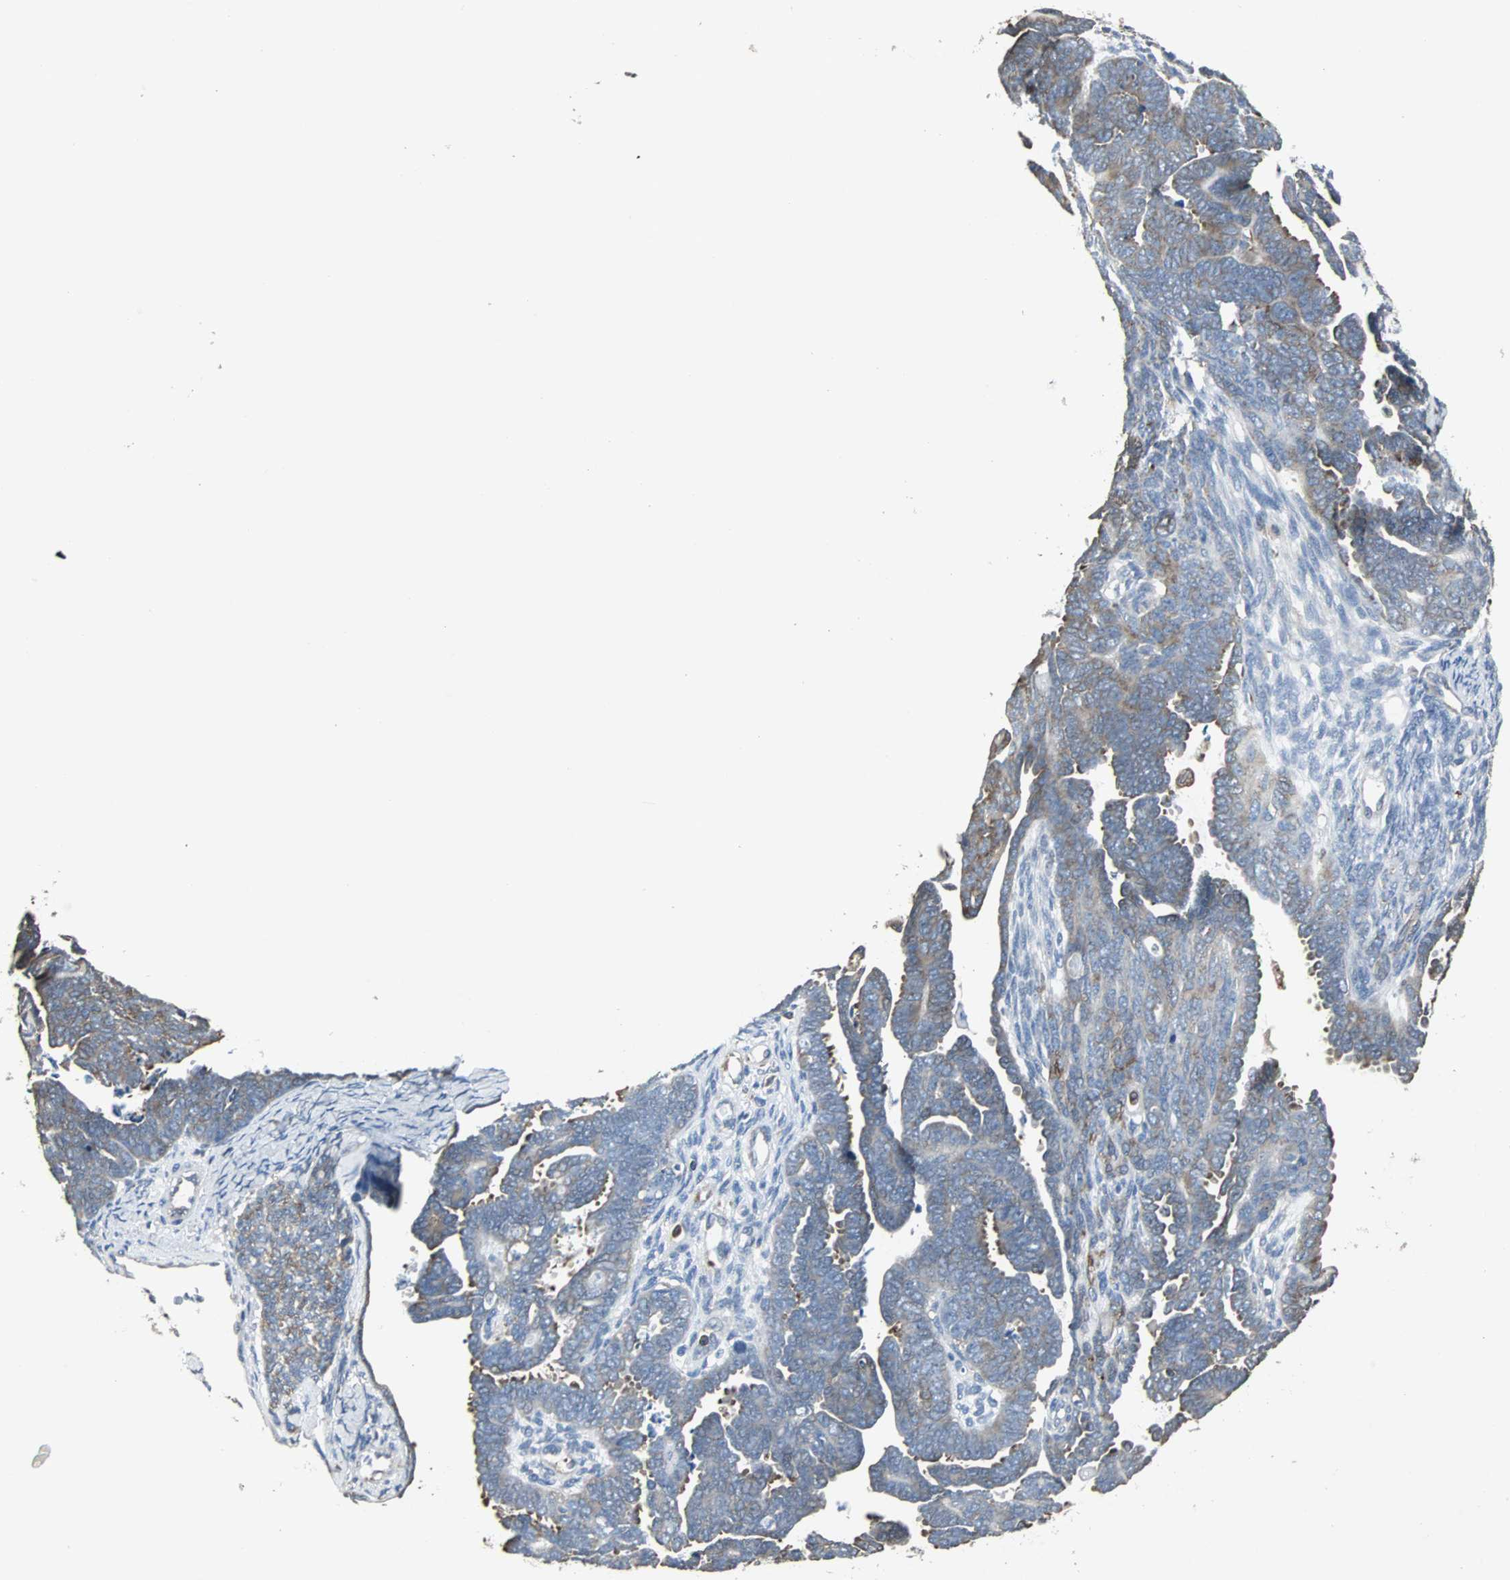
{"staining": {"intensity": "moderate", "quantity": "25%-75%", "location": "cytoplasmic/membranous"}, "tissue": "endometrial cancer", "cell_type": "Tumor cells", "image_type": "cancer", "snomed": [{"axis": "morphology", "description": "Neoplasm, malignant, NOS"}, {"axis": "topography", "description": "Endometrium"}], "caption": "The histopathology image reveals staining of endometrial cancer, revealing moderate cytoplasmic/membranous protein staining (brown color) within tumor cells.", "gene": "LRRFIP1", "patient": {"sex": "female", "age": 74}}